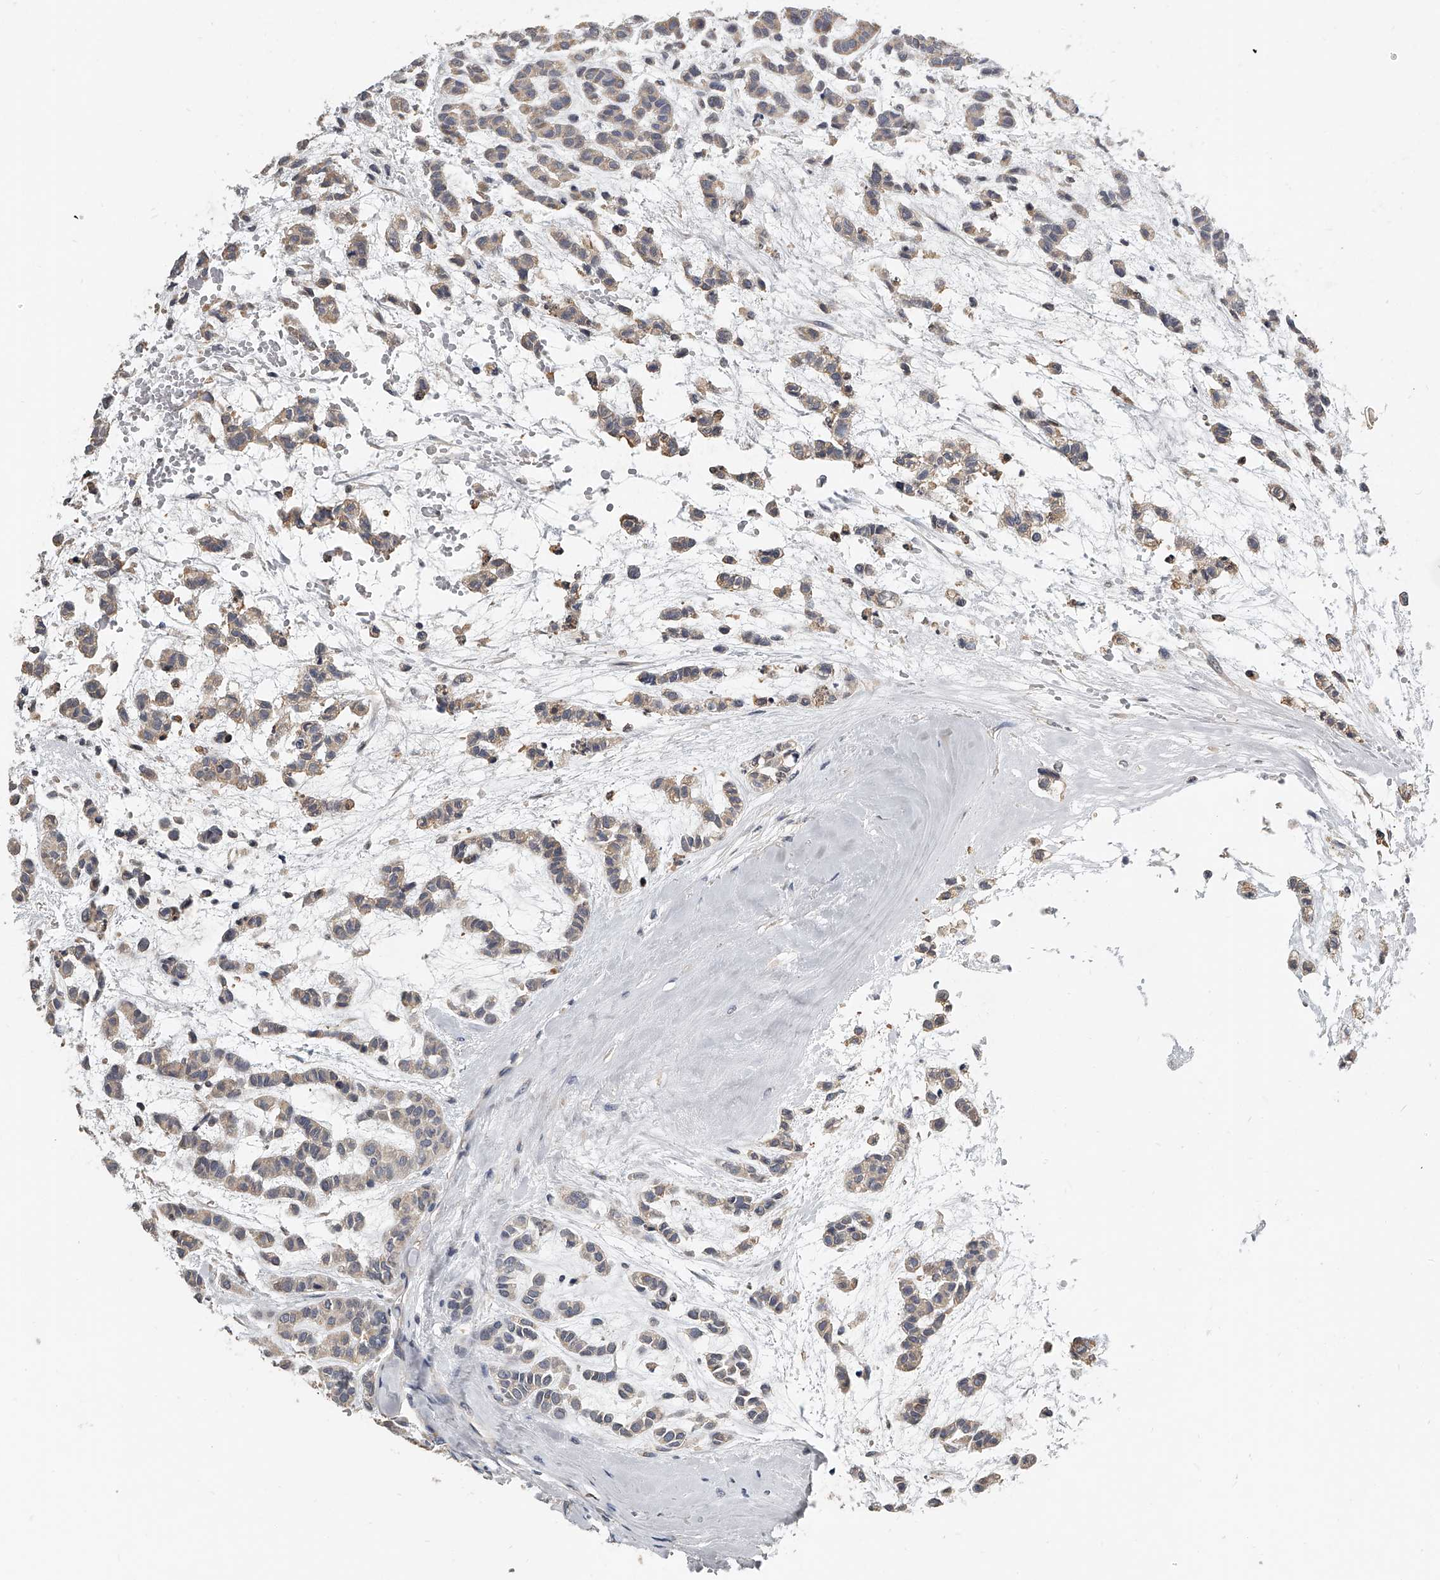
{"staining": {"intensity": "weak", "quantity": ">75%", "location": "cytoplasmic/membranous"}, "tissue": "head and neck cancer", "cell_type": "Tumor cells", "image_type": "cancer", "snomed": [{"axis": "morphology", "description": "Adenocarcinoma, NOS"}, {"axis": "morphology", "description": "Adenoma, NOS"}, {"axis": "topography", "description": "Head-Neck"}], "caption": "IHC micrograph of human adenoma (head and neck) stained for a protein (brown), which displays low levels of weak cytoplasmic/membranous staining in approximately >75% of tumor cells.", "gene": "KLHL7", "patient": {"sex": "female", "age": 55}}